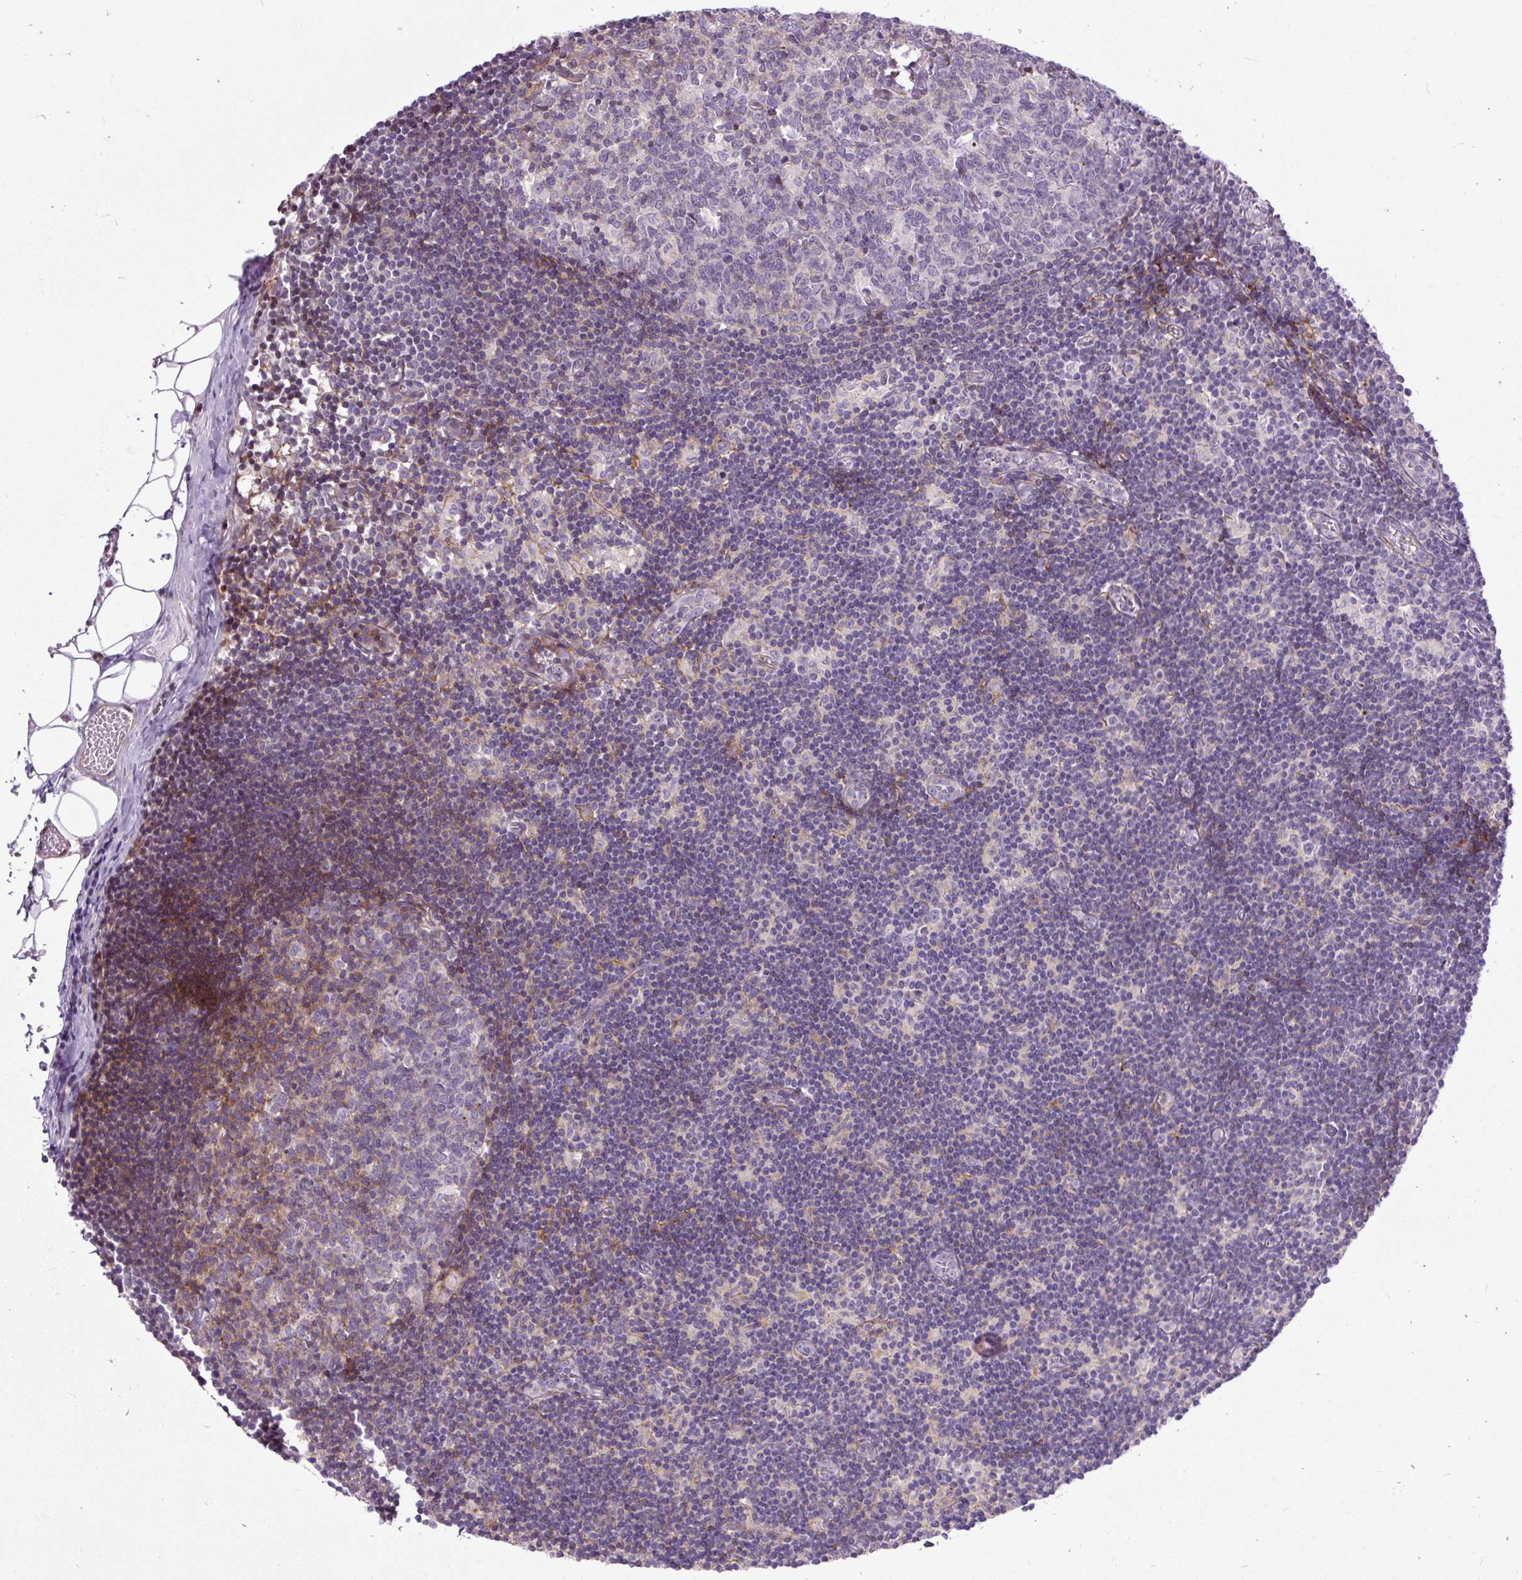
{"staining": {"intensity": "weak", "quantity": "<25%", "location": "cytoplasmic/membranous"}, "tissue": "lymph node", "cell_type": "Germinal center cells", "image_type": "normal", "snomed": [{"axis": "morphology", "description": "Normal tissue, NOS"}, {"axis": "topography", "description": "Lymph node"}], "caption": "DAB immunohistochemical staining of benign lymph node demonstrates no significant expression in germinal center cells.", "gene": "ZNF197", "patient": {"sex": "female", "age": 31}}